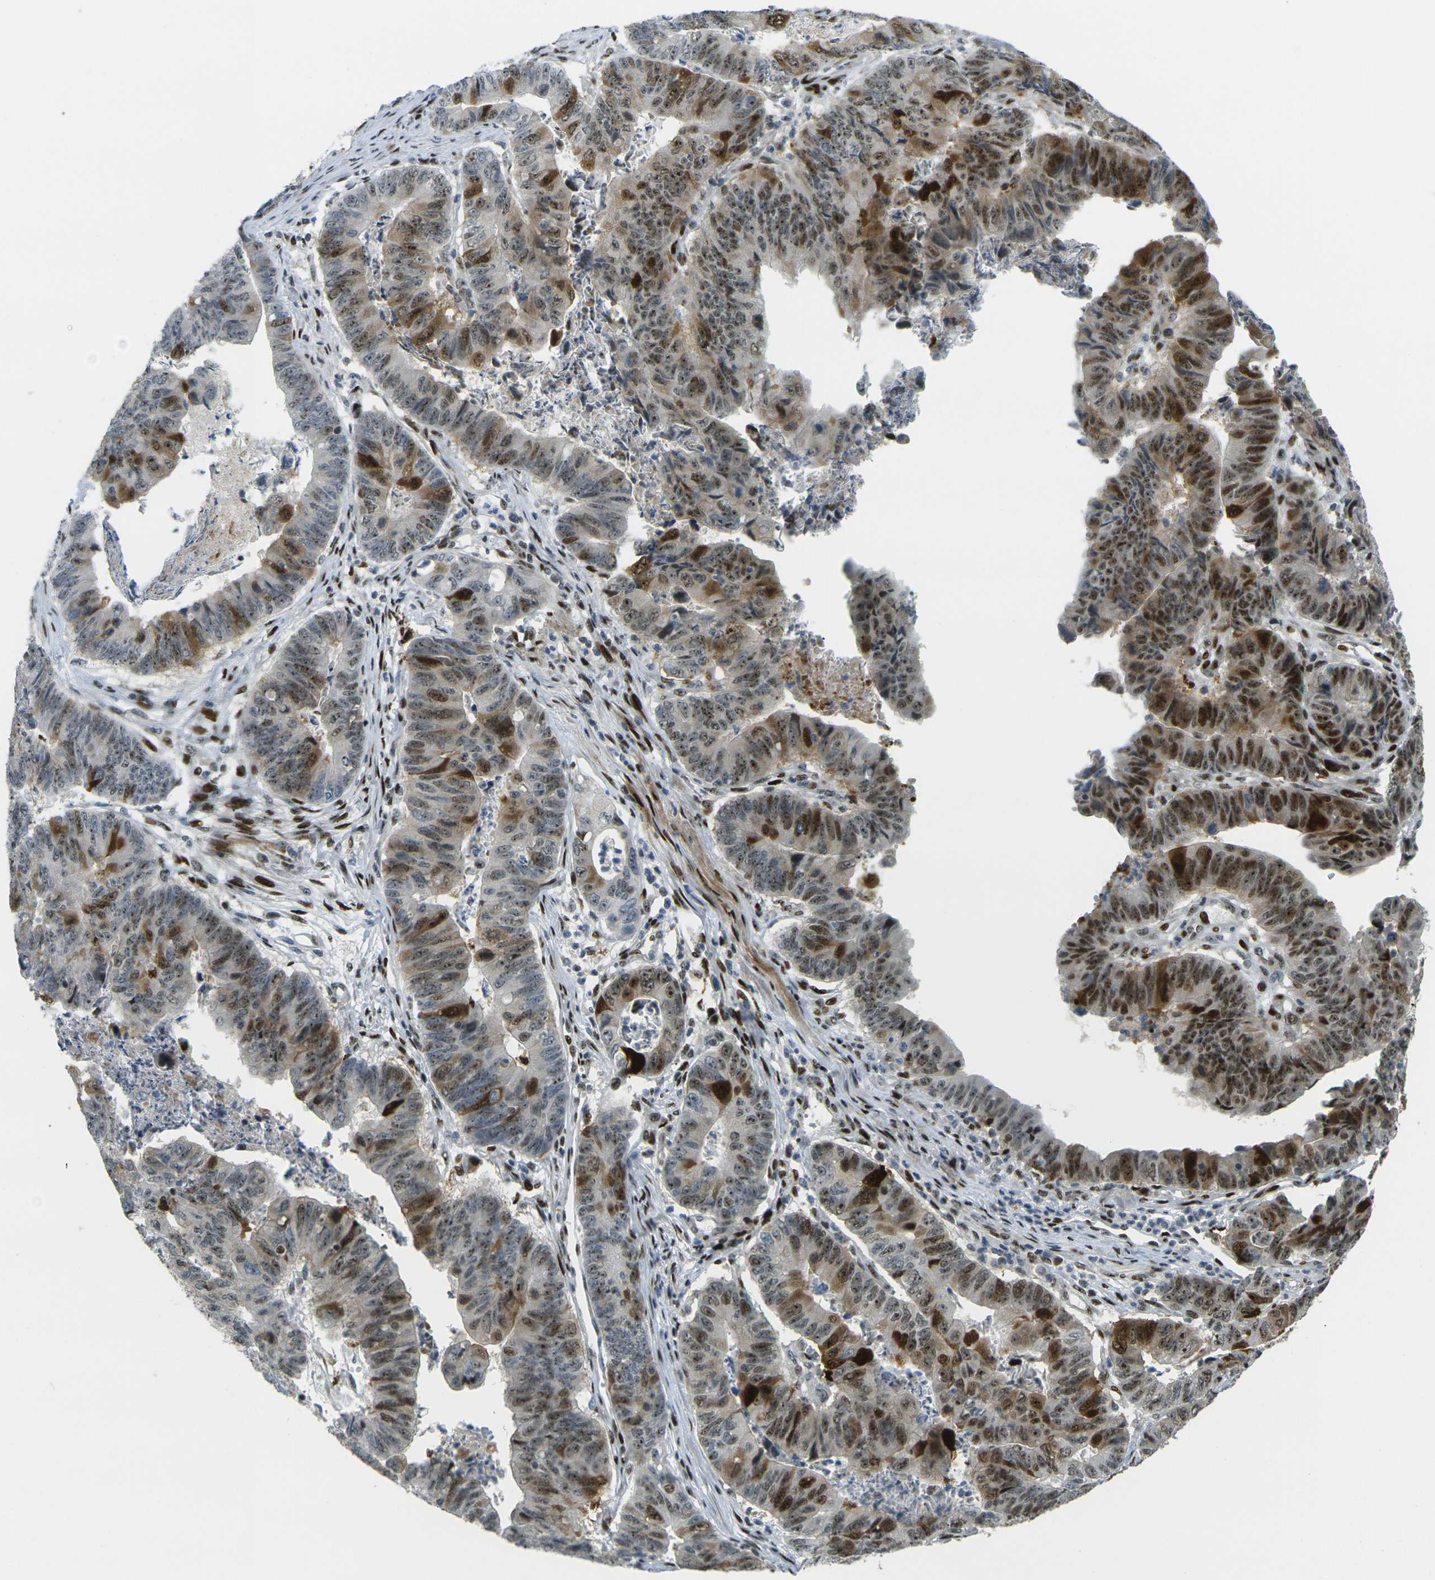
{"staining": {"intensity": "strong", "quantity": ">75%", "location": "cytoplasmic/membranous,nuclear"}, "tissue": "stomach cancer", "cell_type": "Tumor cells", "image_type": "cancer", "snomed": [{"axis": "morphology", "description": "Adenocarcinoma, NOS"}, {"axis": "topography", "description": "Stomach, lower"}], "caption": "There is high levels of strong cytoplasmic/membranous and nuclear positivity in tumor cells of stomach cancer (adenocarcinoma), as demonstrated by immunohistochemical staining (brown color).", "gene": "UBE2C", "patient": {"sex": "male", "age": 77}}